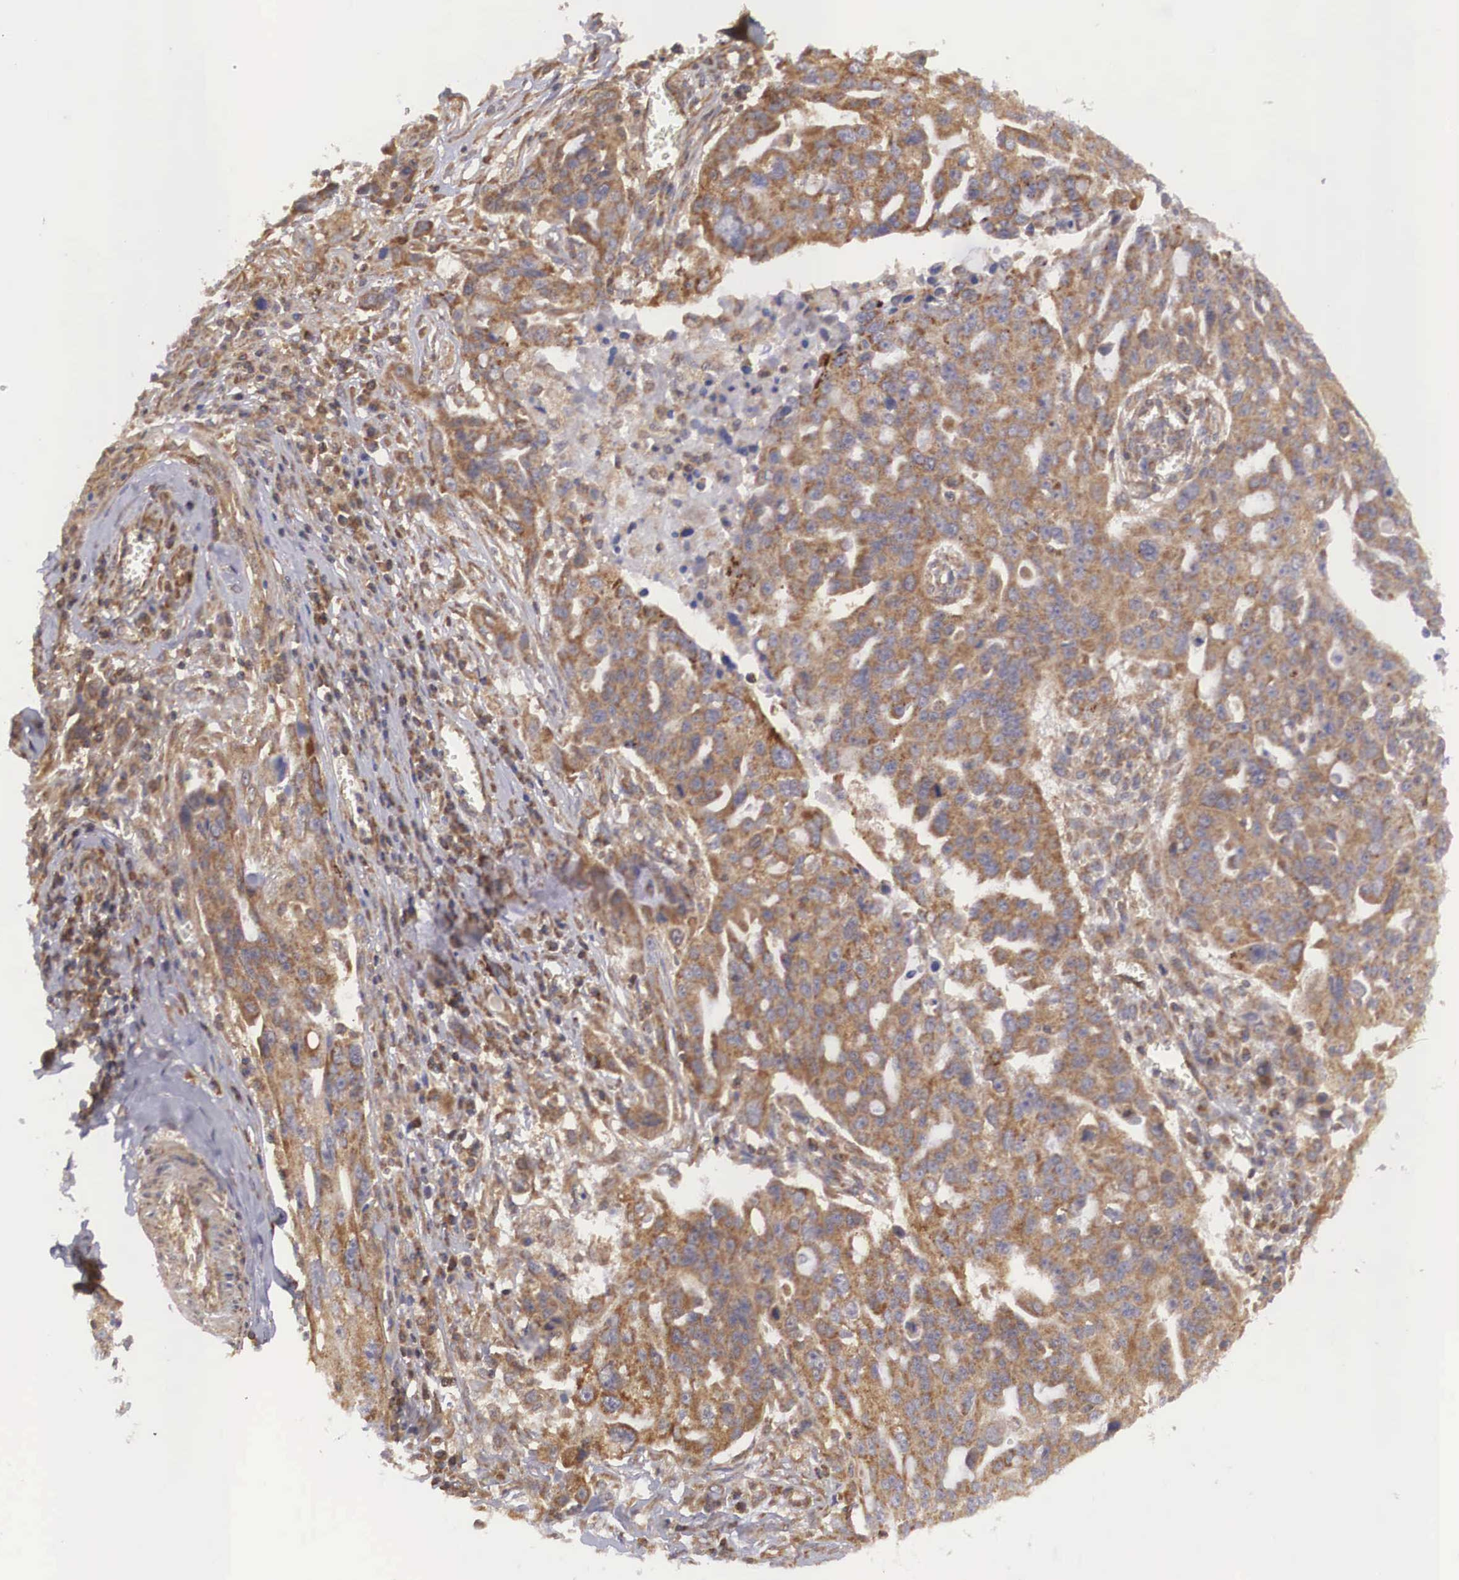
{"staining": {"intensity": "moderate", "quantity": ">75%", "location": "cytoplasmic/membranous"}, "tissue": "ovarian cancer", "cell_type": "Tumor cells", "image_type": "cancer", "snomed": [{"axis": "morphology", "description": "Carcinoma, endometroid"}, {"axis": "topography", "description": "Ovary"}], "caption": "There is medium levels of moderate cytoplasmic/membranous expression in tumor cells of ovarian cancer, as demonstrated by immunohistochemical staining (brown color).", "gene": "DHRS1", "patient": {"sex": "female", "age": 75}}